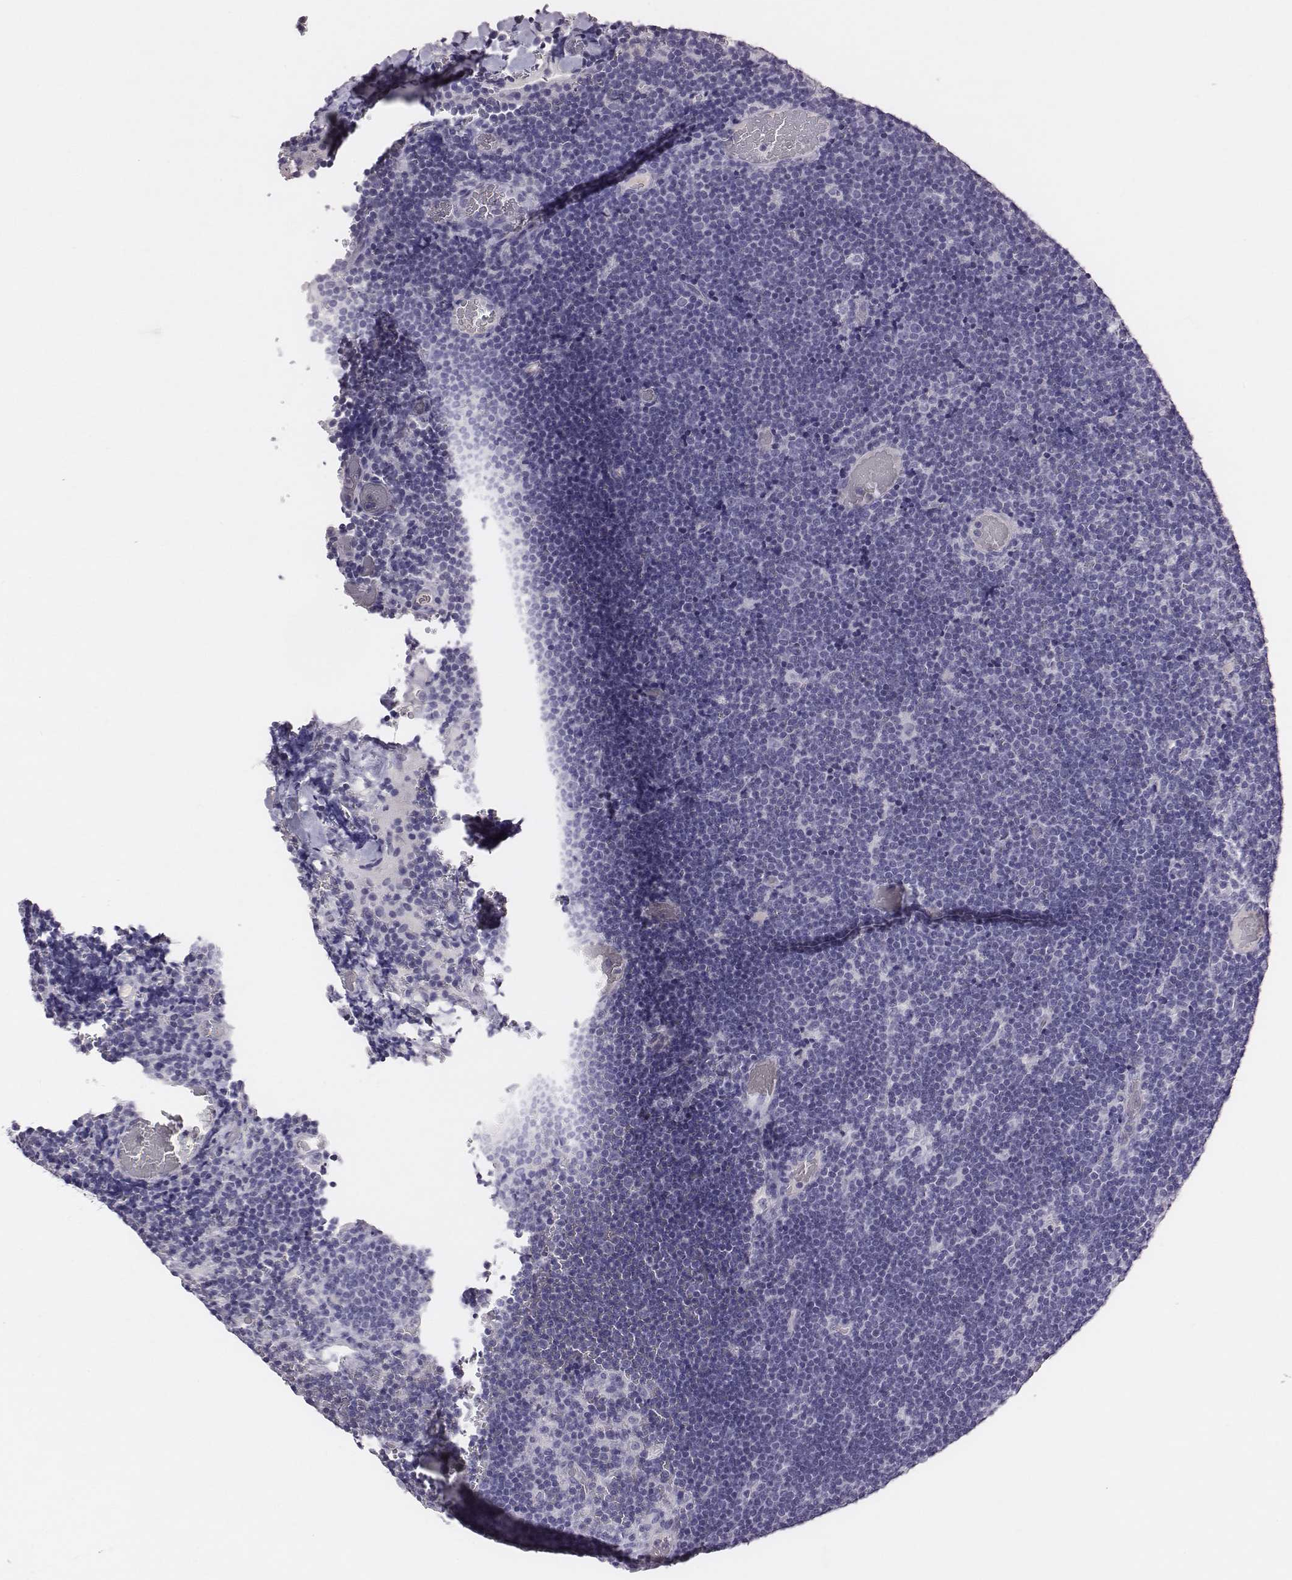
{"staining": {"intensity": "negative", "quantity": "none", "location": "none"}, "tissue": "lymphoma", "cell_type": "Tumor cells", "image_type": "cancer", "snomed": [{"axis": "morphology", "description": "Malignant lymphoma, non-Hodgkin's type, Low grade"}, {"axis": "topography", "description": "Brain"}], "caption": "This is an immunohistochemistry photomicrograph of lymphoma. There is no staining in tumor cells.", "gene": "EN1", "patient": {"sex": "female", "age": 66}}